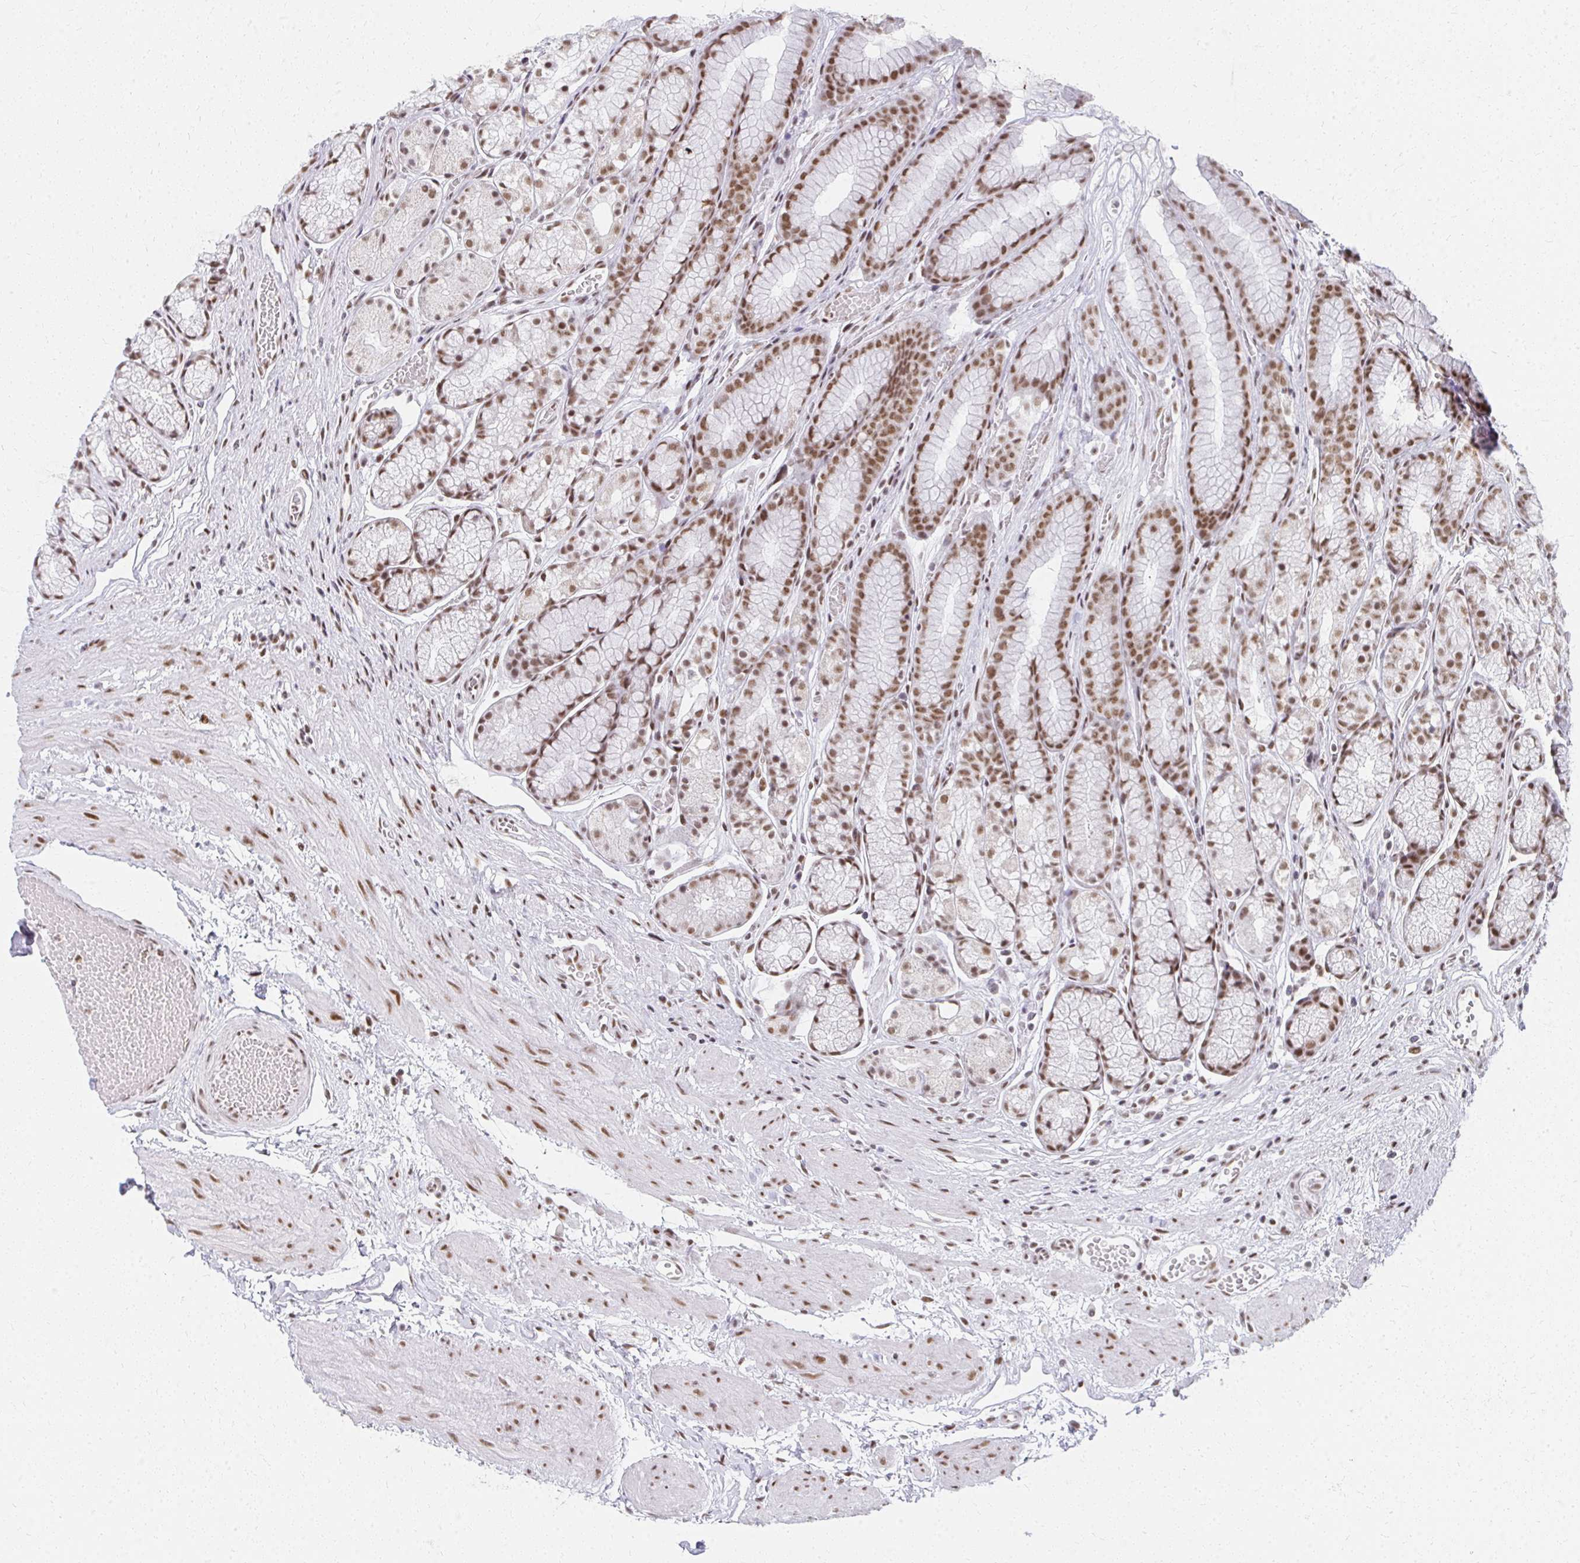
{"staining": {"intensity": "moderate", "quantity": "25%-75%", "location": "nuclear"}, "tissue": "stomach", "cell_type": "Glandular cells", "image_type": "normal", "snomed": [{"axis": "morphology", "description": "Normal tissue, NOS"}, {"axis": "topography", "description": "Smooth muscle"}, {"axis": "topography", "description": "Stomach"}], "caption": "Immunohistochemical staining of normal human stomach displays 25%-75% levels of moderate nuclear protein staining in approximately 25%-75% of glandular cells.", "gene": "CREBBP", "patient": {"sex": "male", "age": 70}}